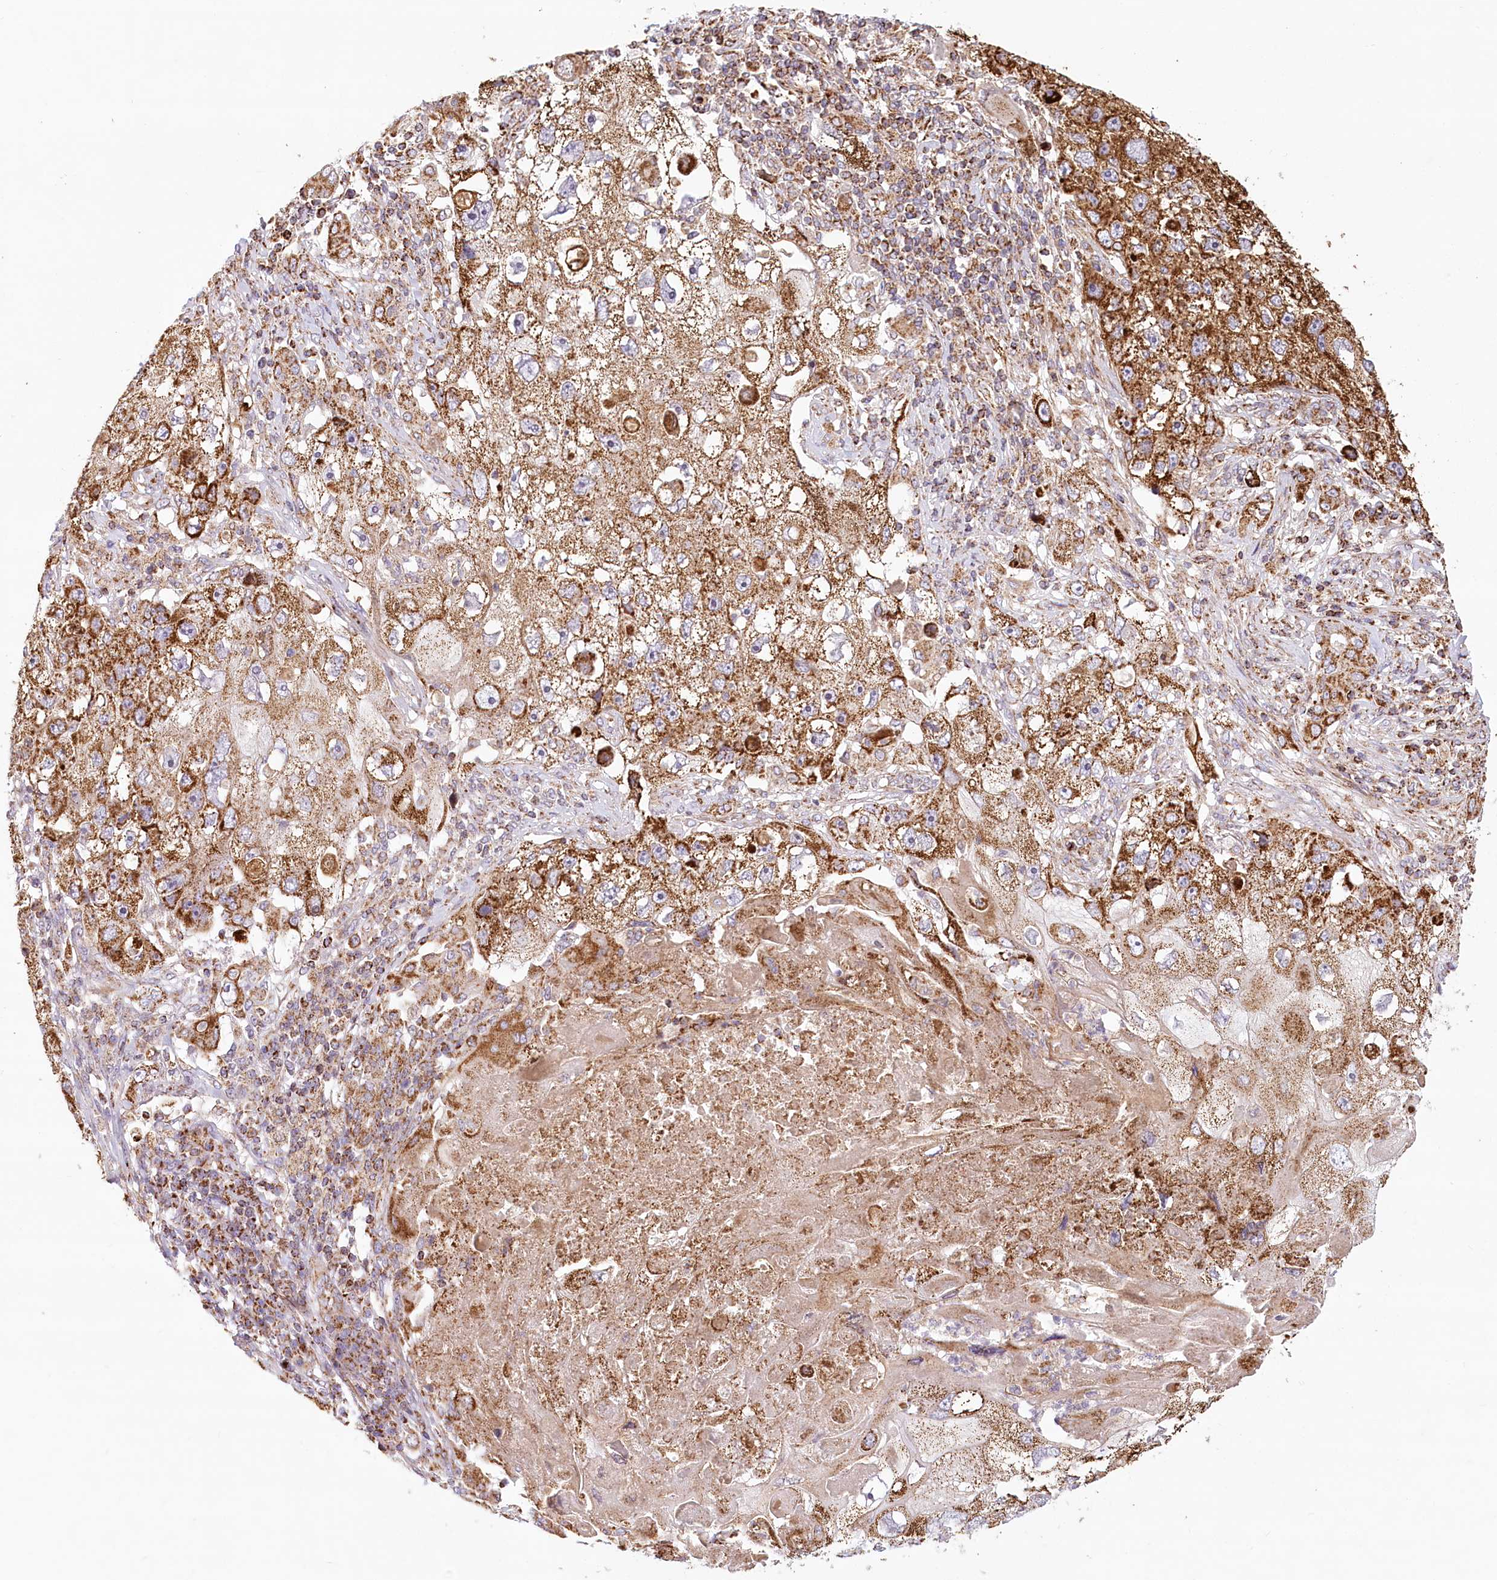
{"staining": {"intensity": "strong", "quantity": ">75%", "location": "cytoplasmic/membranous"}, "tissue": "lung cancer", "cell_type": "Tumor cells", "image_type": "cancer", "snomed": [{"axis": "morphology", "description": "Squamous cell carcinoma, NOS"}, {"axis": "topography", "description": "Lung"}], "caption": "There is high levels of strong cytoplasmic/membranous staining in tumor cells of lung squamous cell carcinoma, as demonstrated by immunohistochemical staining (brown color).", "gene": "UMPS", "patient": {"sex": "male", "age": 61}}